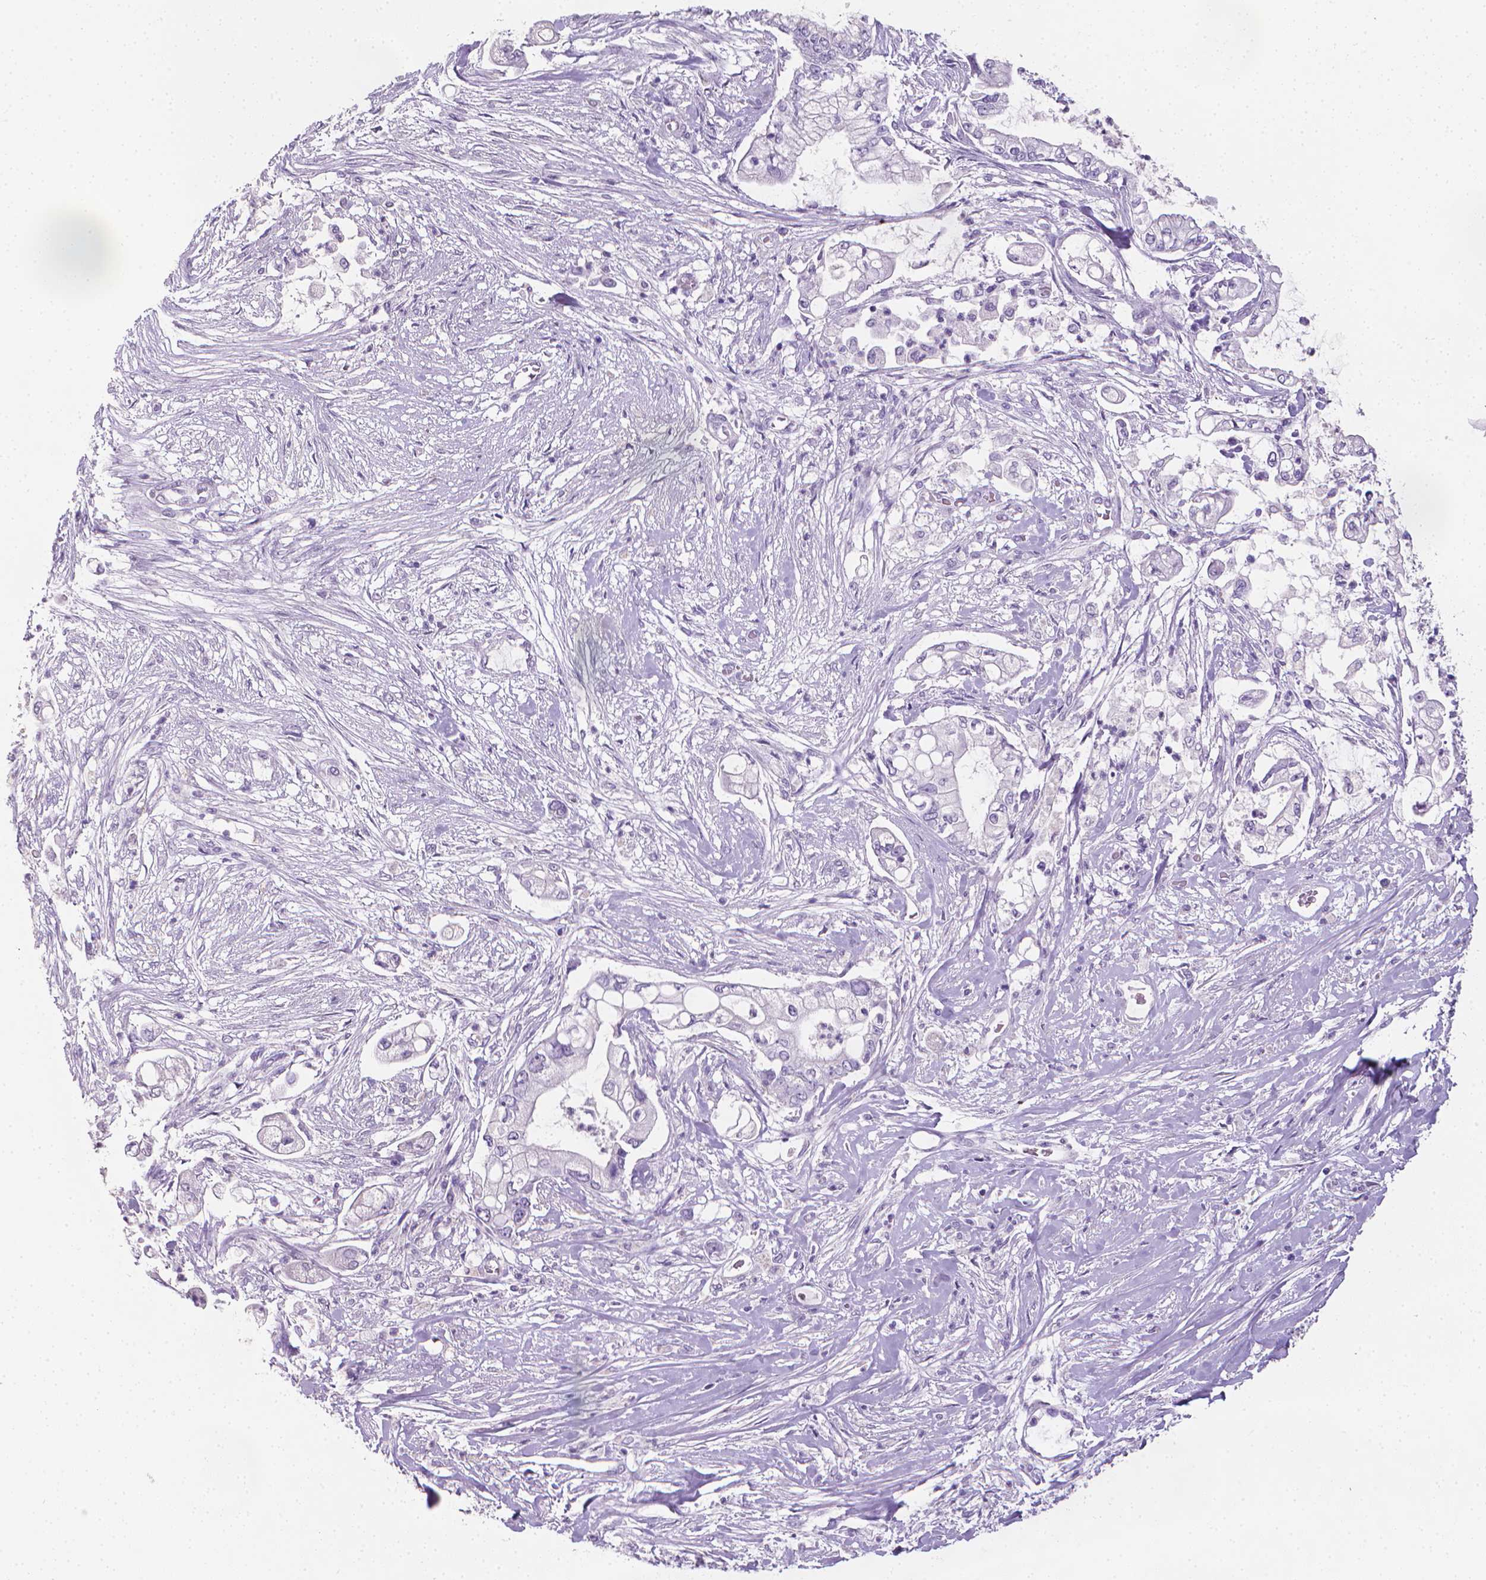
{"staining": {"intensity": "negative", "quantity": "none", "location": "none"}, "tissue": "pancreatic cancer", "cell_type": "Tumor cells", "image_type": "cancer", "snomed": [{"axis": "morphology", "description": "Adenocarcinoma, NOS"}, {"axis": "topography", "description": "Pancreas"}], "caption": "A micrograph of pancreatic adenocarcinoma stained for a protein displays no brown staining in tumor cells.", "gene": "XPNPEP2", "patient": {"sex": "female", "age": 69}}